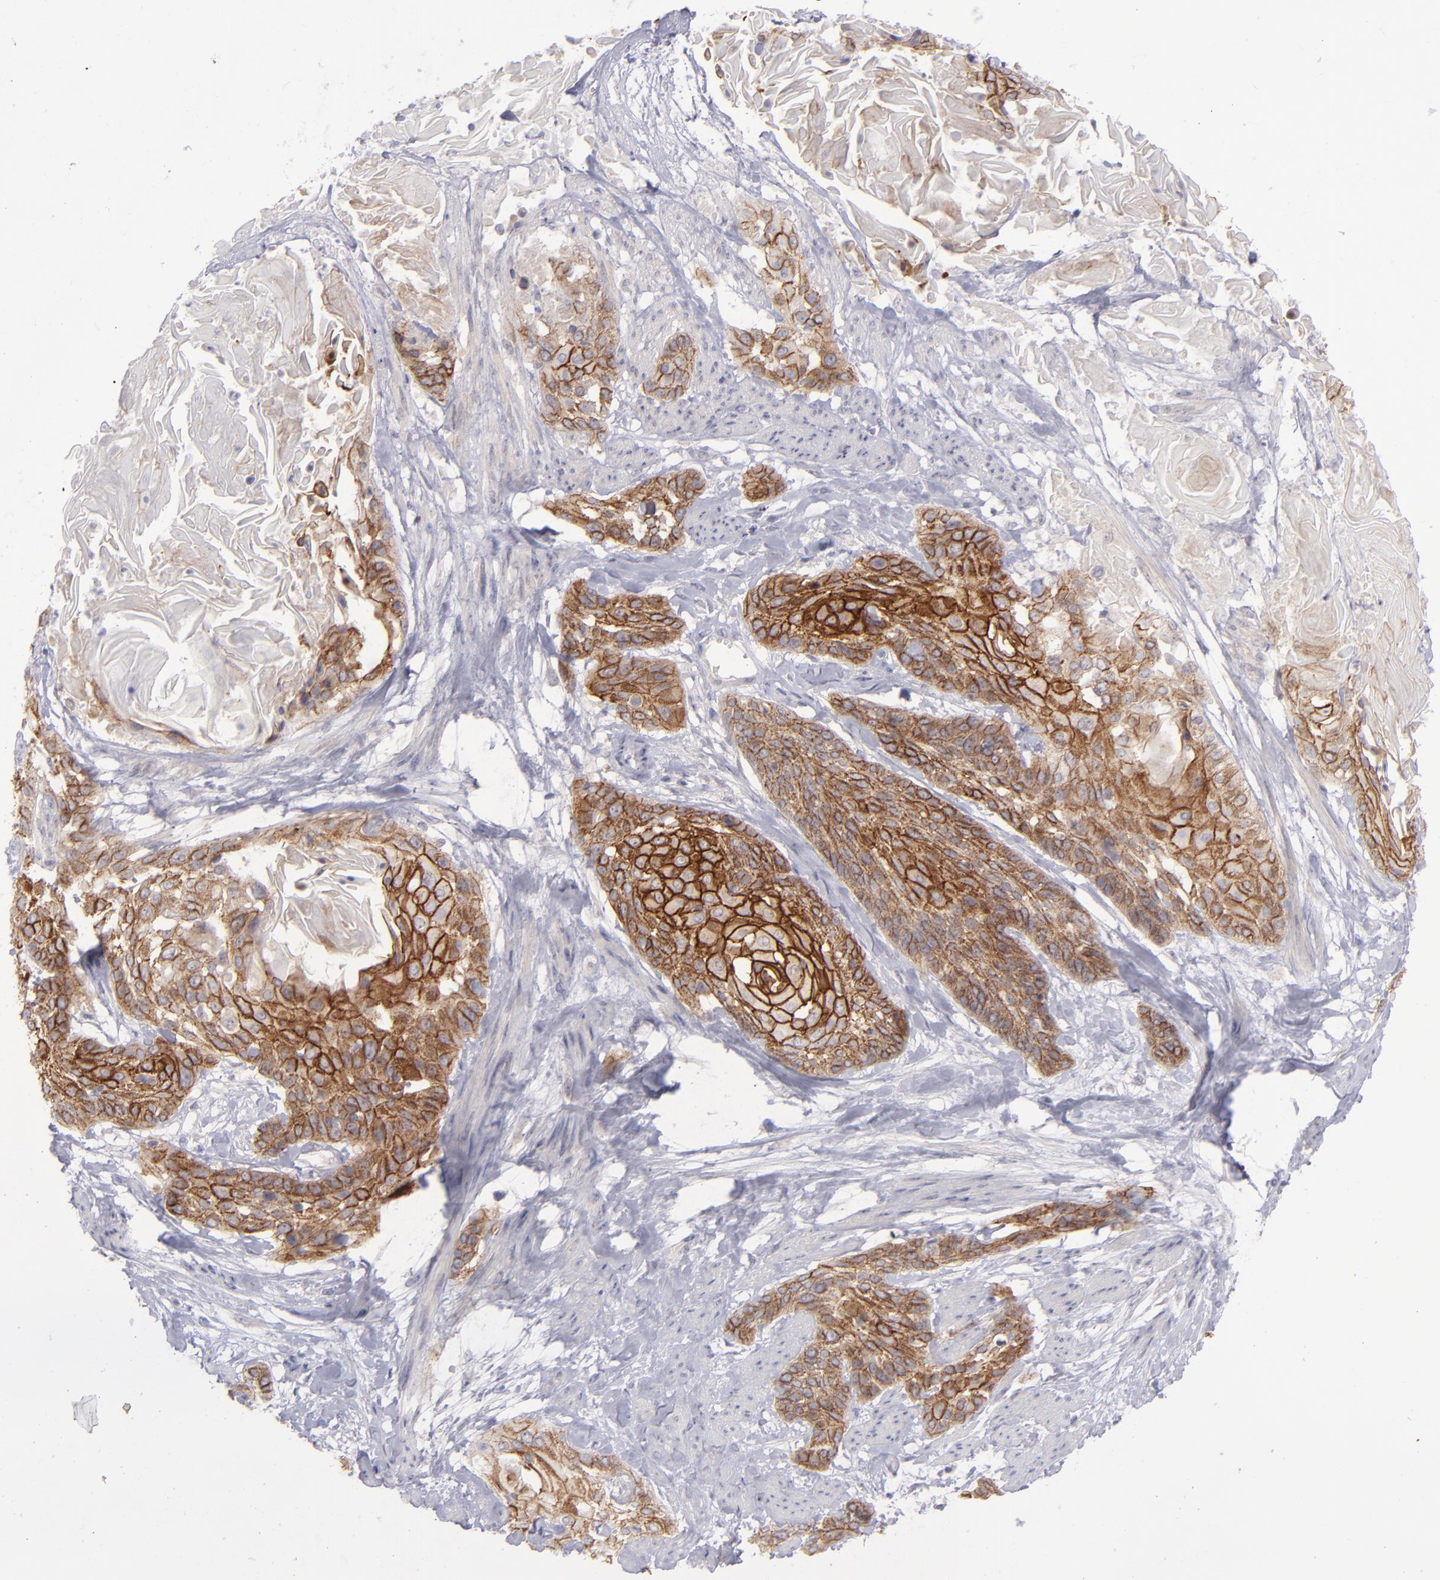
{"staining": {"intensity": "strong", "quantity": ">75%", "location": "cytoplasmic/membranous"}, "tissue": "cervical cancer", "cell_type": "Tumor cells", "image_type": "cancer", "snomed": [{"axis": "morphology", "description": "Squamous cell carcinoma, NOS"}, {"axis": "topography", "description": "Cervix"}], "caption": "Cervical cancer (squamous cell carcinoma) tissue displays strong cytoplasmic/membranous staining in approximately >75% of tumor cells", "gene": "EVPL", "patient": {"sex": "female", "age": 57}}